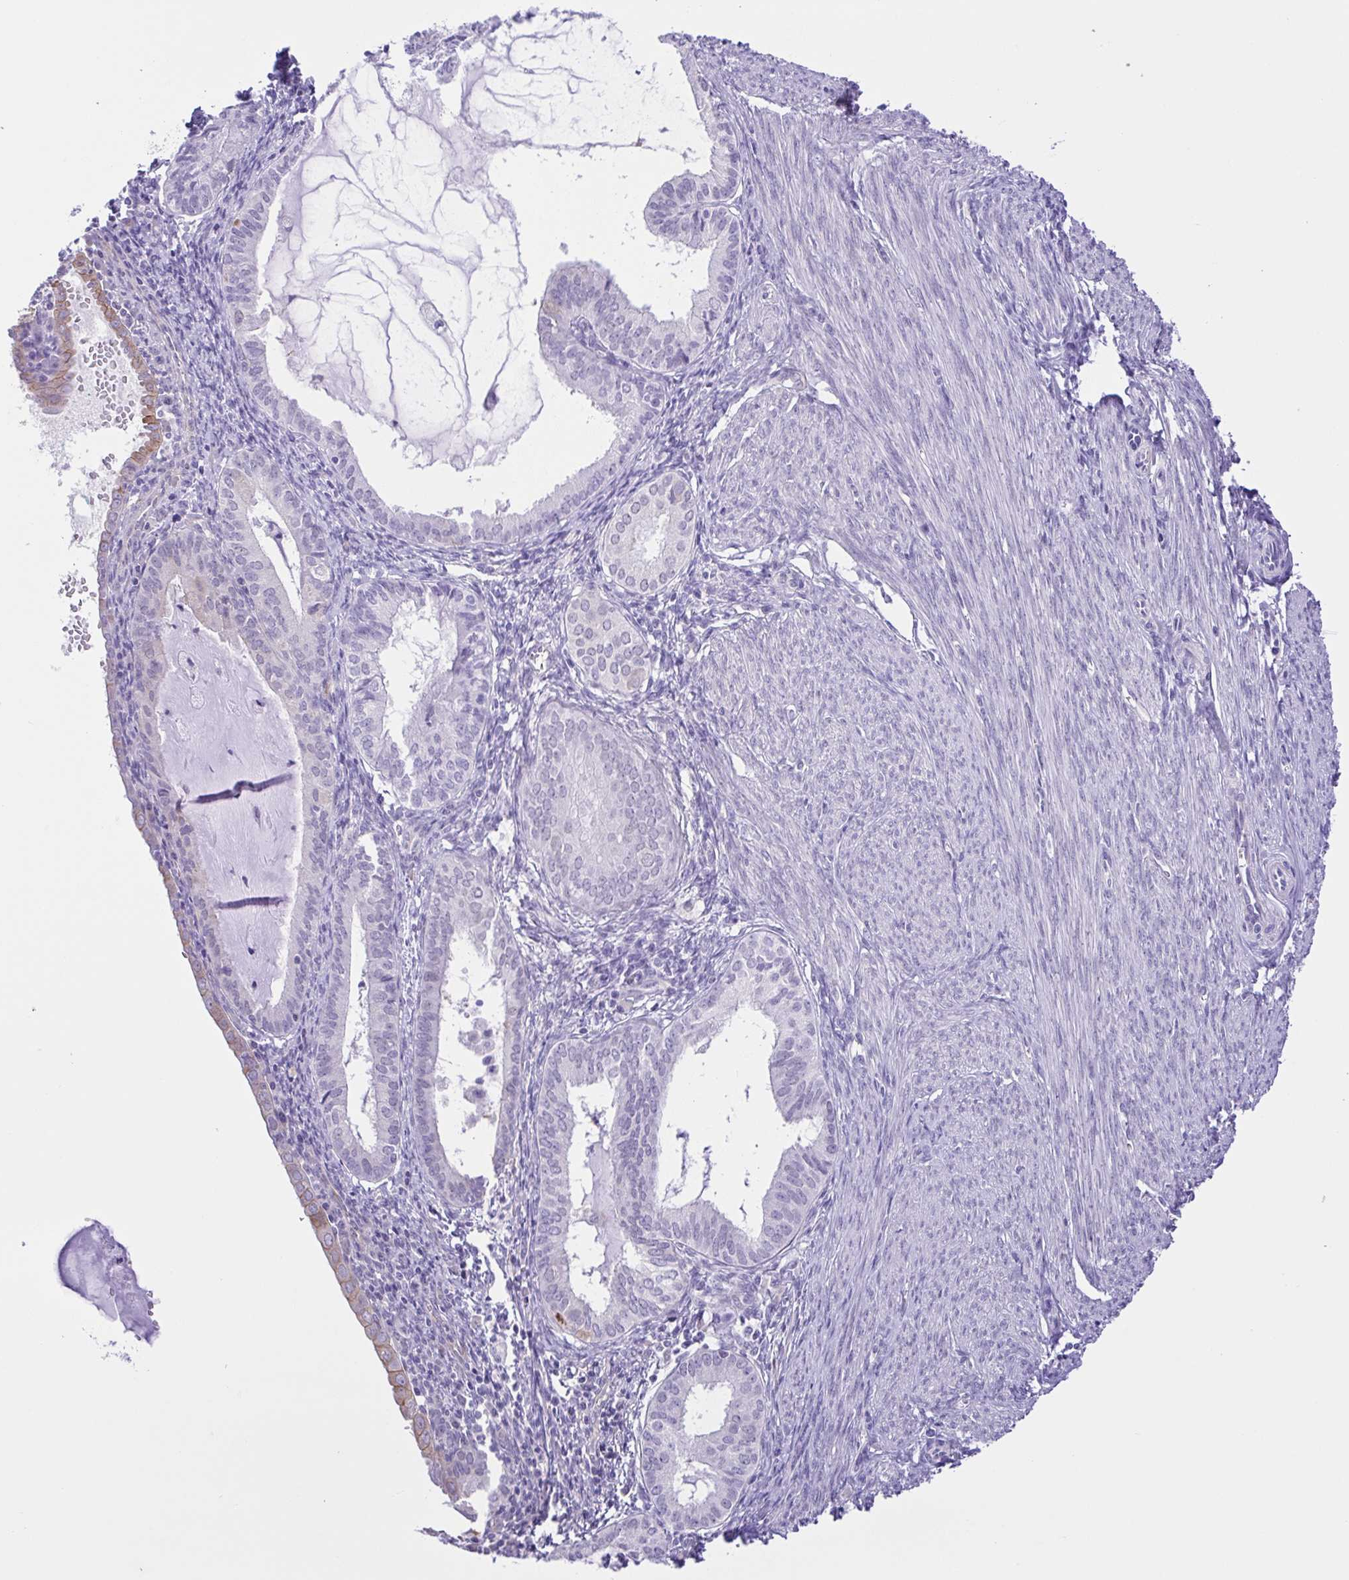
{"staining": {"intensity": "negative", "quantity": "none", "location": "none"}, "tissue": "endometrial cancer", "cell_type": "Tumor cells", "image_type": "cancer", "snomed": [{"axis": "morphology", "description": "Carcinoma, NOS"}, {"axis": "topography", "description": "Endometrium"}], "caption": "High magnification brightfield microscopy of carcinoma (endometrial) stained with DAB (brown) and counterstained with hematoxylin (blue): tumor cells show no significant staining. (DAB immunohistochemistry visualized using brightfield microscopy, high magnification).", "gene": "DCLK2", "patient": {"sex": "female", "age": 62}}